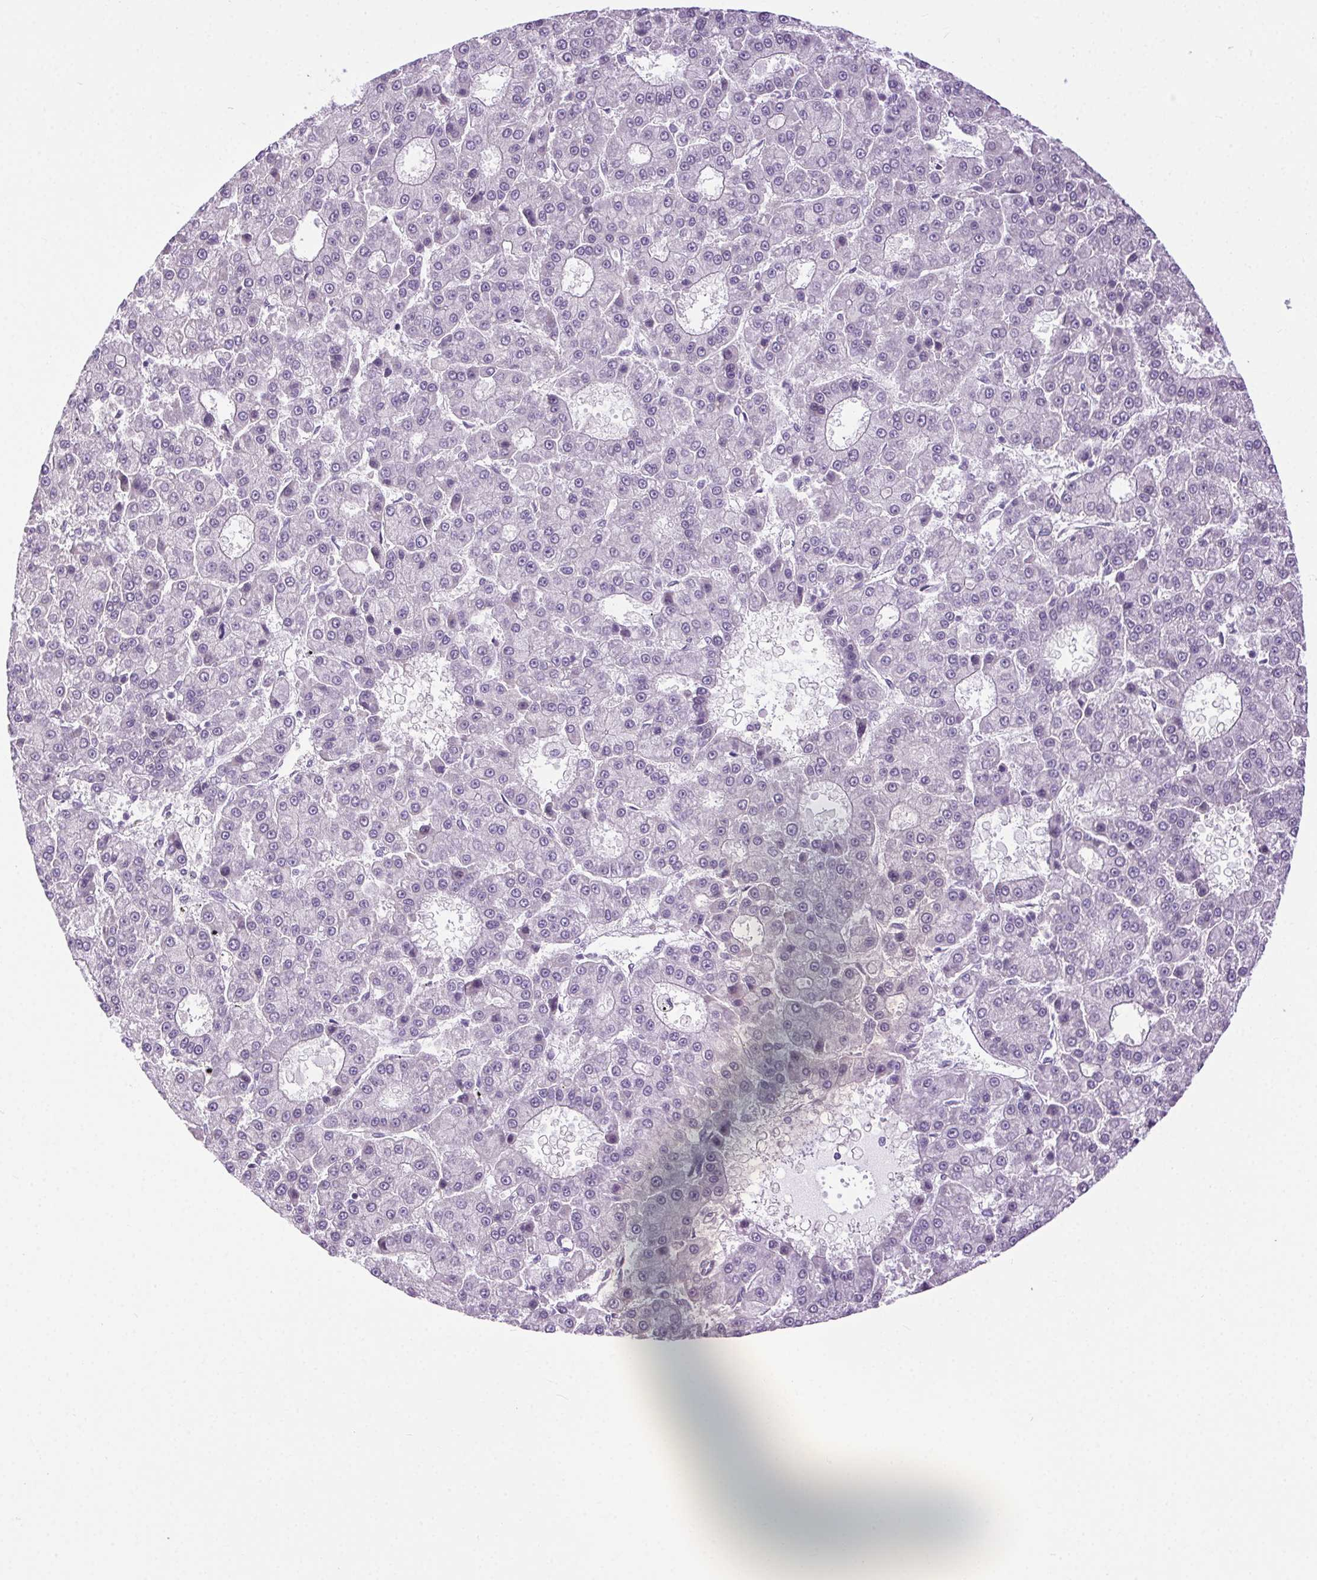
{"staining": {"intensity": "negative", "quantity": "none", "location": "none"}, "tissue": "liver cancer", "cell_type": "Tumor cells", "image_type": "cancer", "snomed": [{"axis": "morphology", "description": "Carcinoma, Hepatocellular, NOS"}, {"axis": "topography", "description": "Liver"}], "caption": "Liver cancer stained for a protein using immunohistochemistry (IHC) shows no staining tumor cells.", "gene": "SYT11", "patient": {"sex": "male", "age": 70}}